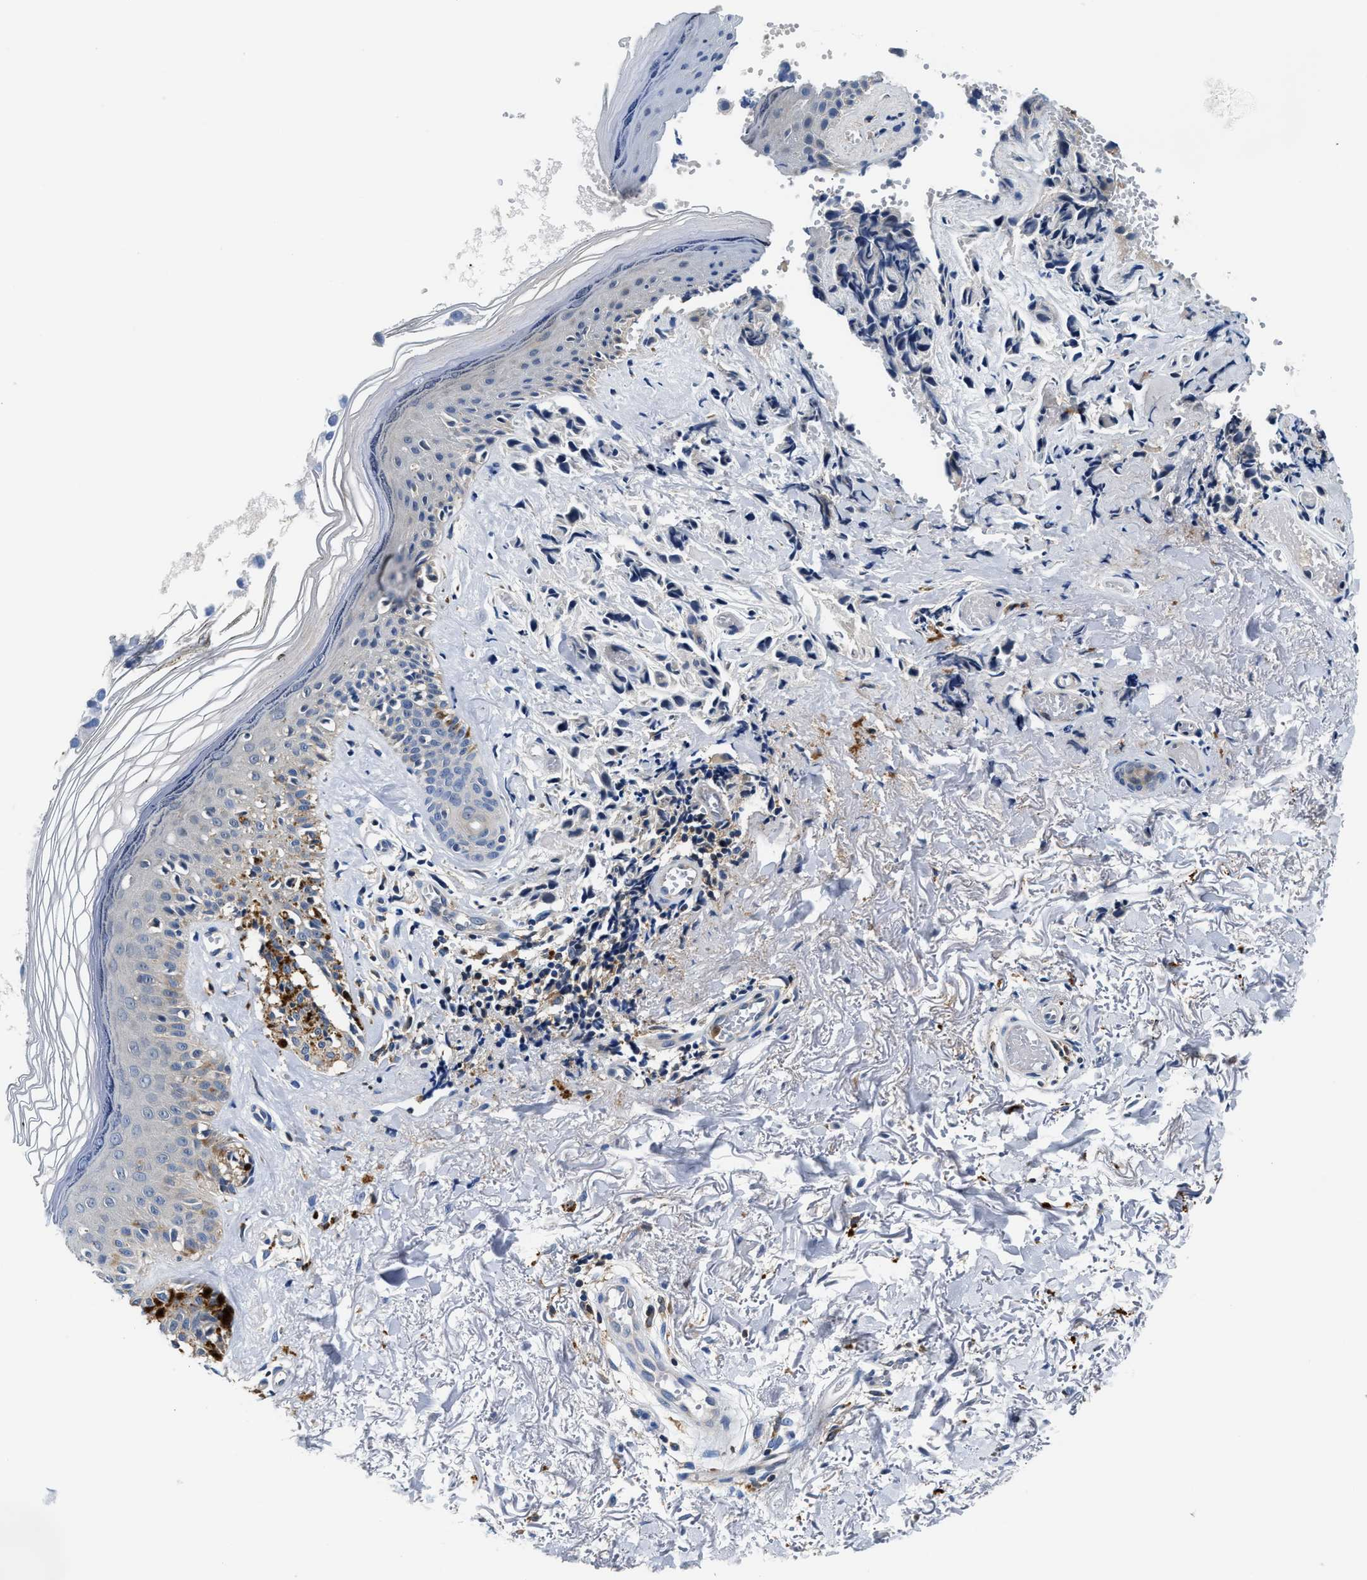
{"staining": {"intensity": "negative", "quantity": "none", "location": "none"}, "tissue": "melanoma", "cell_type": "Tumor cells", "image_type": "cancer", "snomed": [{"axis": "morphology", "description": "Malignant melanoma, NOS"}, {"axis": "topography", "description": "Skin"}], "caption": "Tumor cells are negative for brown protein staining in malignant melanoma.", "gene": "OSTF1", "patient": {"sex": "female", "age": 58}}